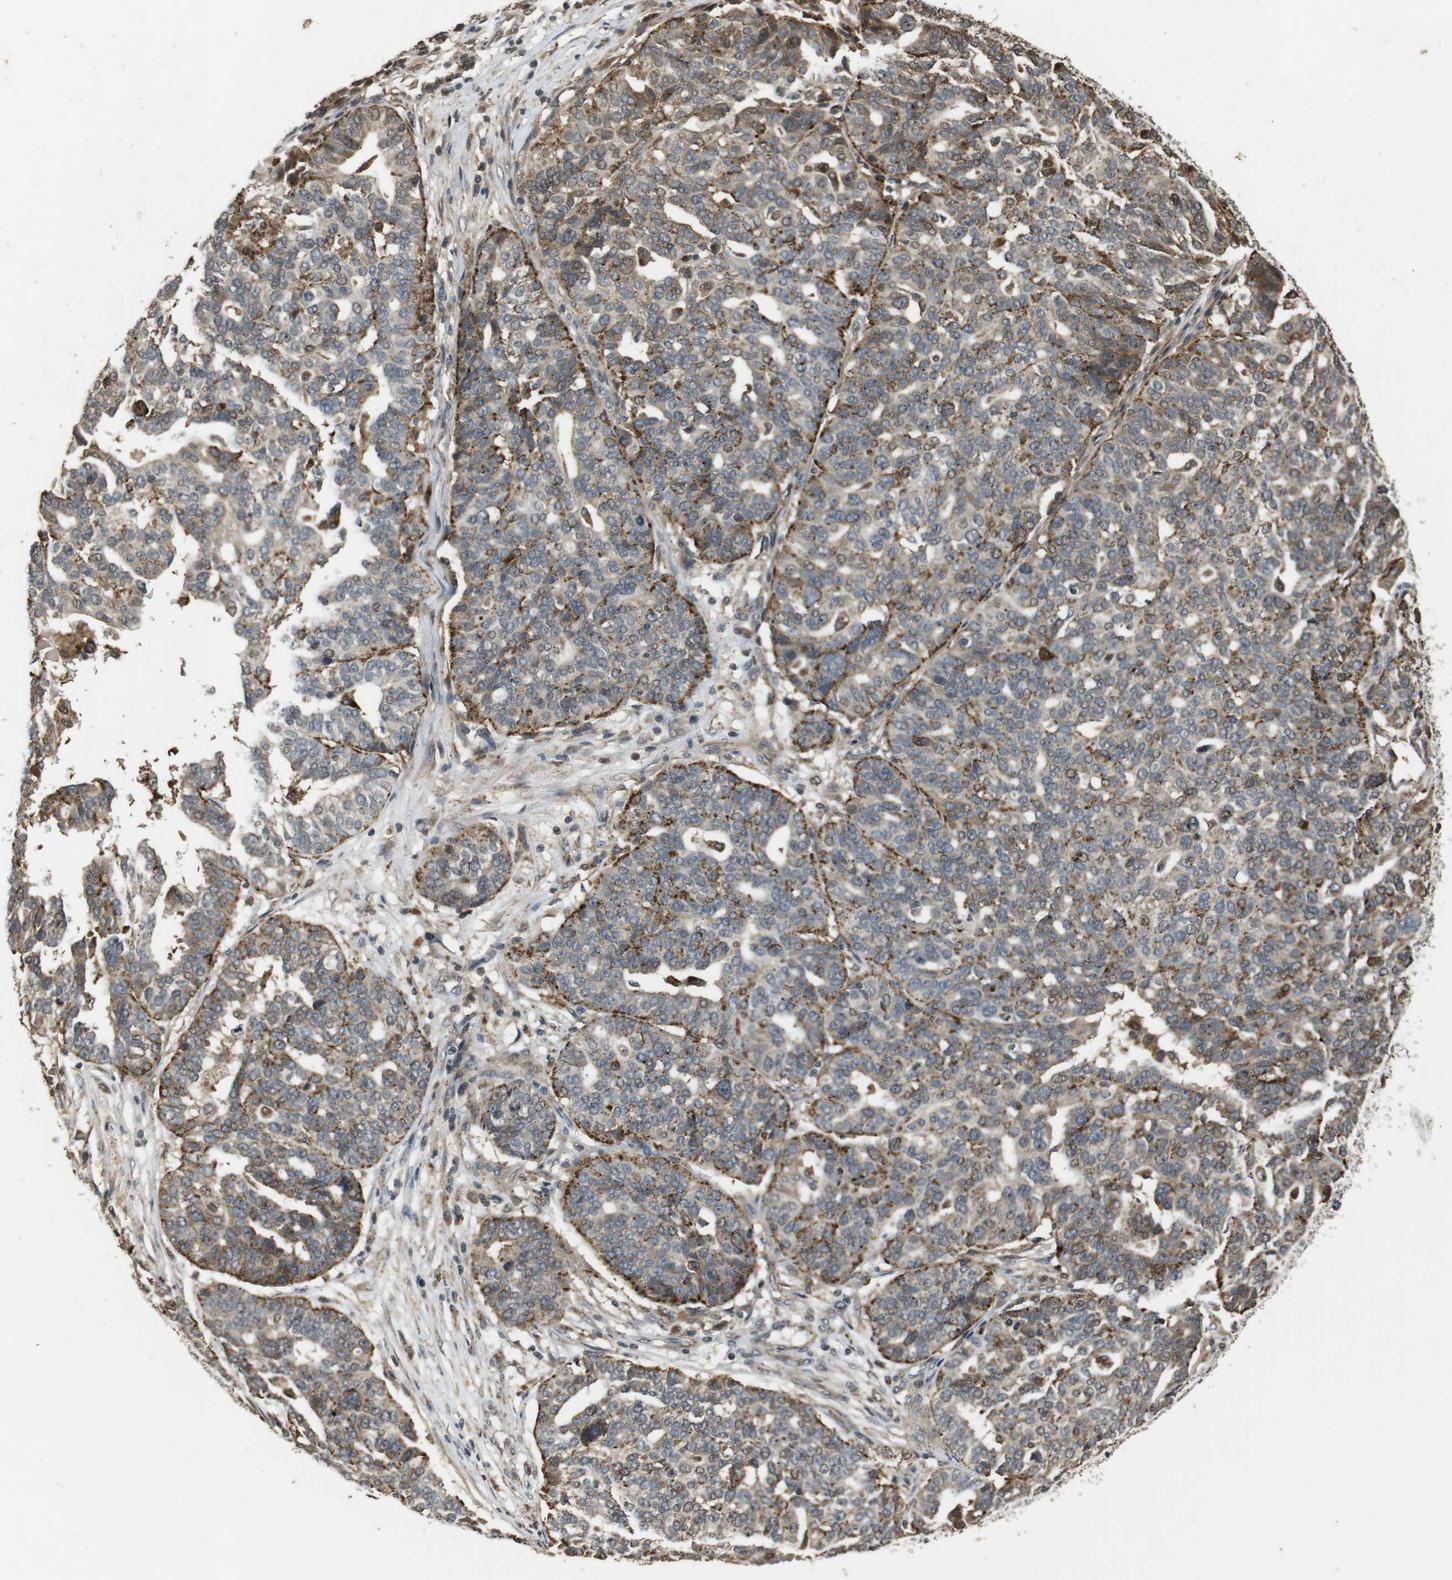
{"staining": {"intensity": "moderate", "quantity": "25%-75%", "location": "cytoplasmic/membranous"}, "tissue": "ovarian cancer", "cell_type": "Tumor cells", "image_type": "cancer", "snomed": [{"axis": "morphology", "description": "Cystadenocarcinoma, serous, NOS"}, {"axis": "topography", "description": "Ovary"}], "caption": "Serous cystadenocarcinoma (ovarian) stained with a protein marker displays moderate staining in tumor cells.", "gene": "FZD10", "patient": {"sex": "female", "age": 59}}